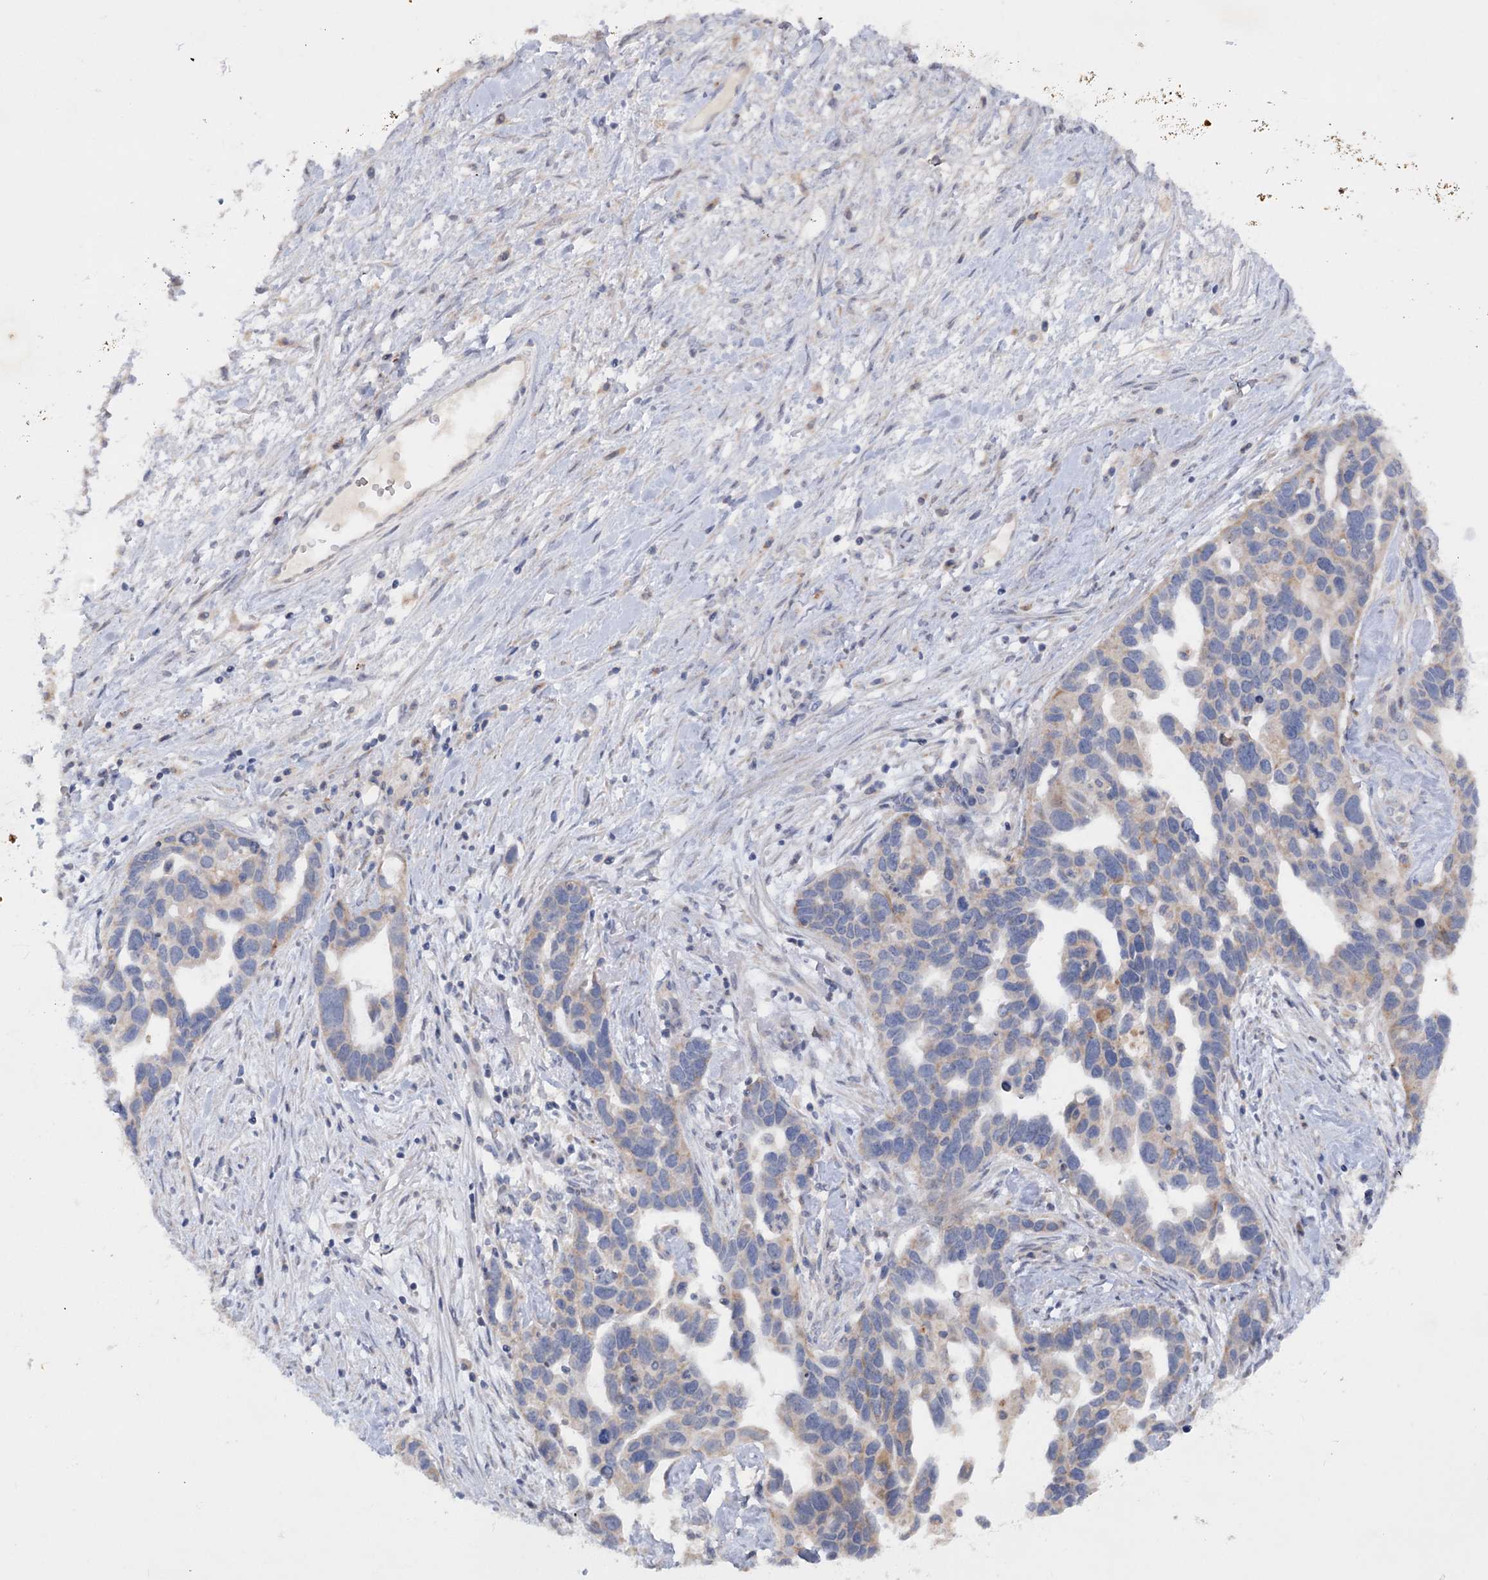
{"staining": {"intensity": "weak", "quantity": "<25%", "location": "cytoplasmic/membranous"}, "tissue": "ovarian cancer", "cell_type": "Tumor cells", "image_type": "cancer", "snomed": [{"axis": "morphology", "description": "Cystadenocarcinoma, serous, NOS"}, {"axis": "topography", "description": "Ovary"}], "caption": "Immunohistochemistry histopathology image of human ovarian cancer (serous cystadenocarcinoma) stained for a protein (brown), which shows no staining in tumor cells.", "gene": "MTCH2", "patient": {"sex": "female", "age": 54}}